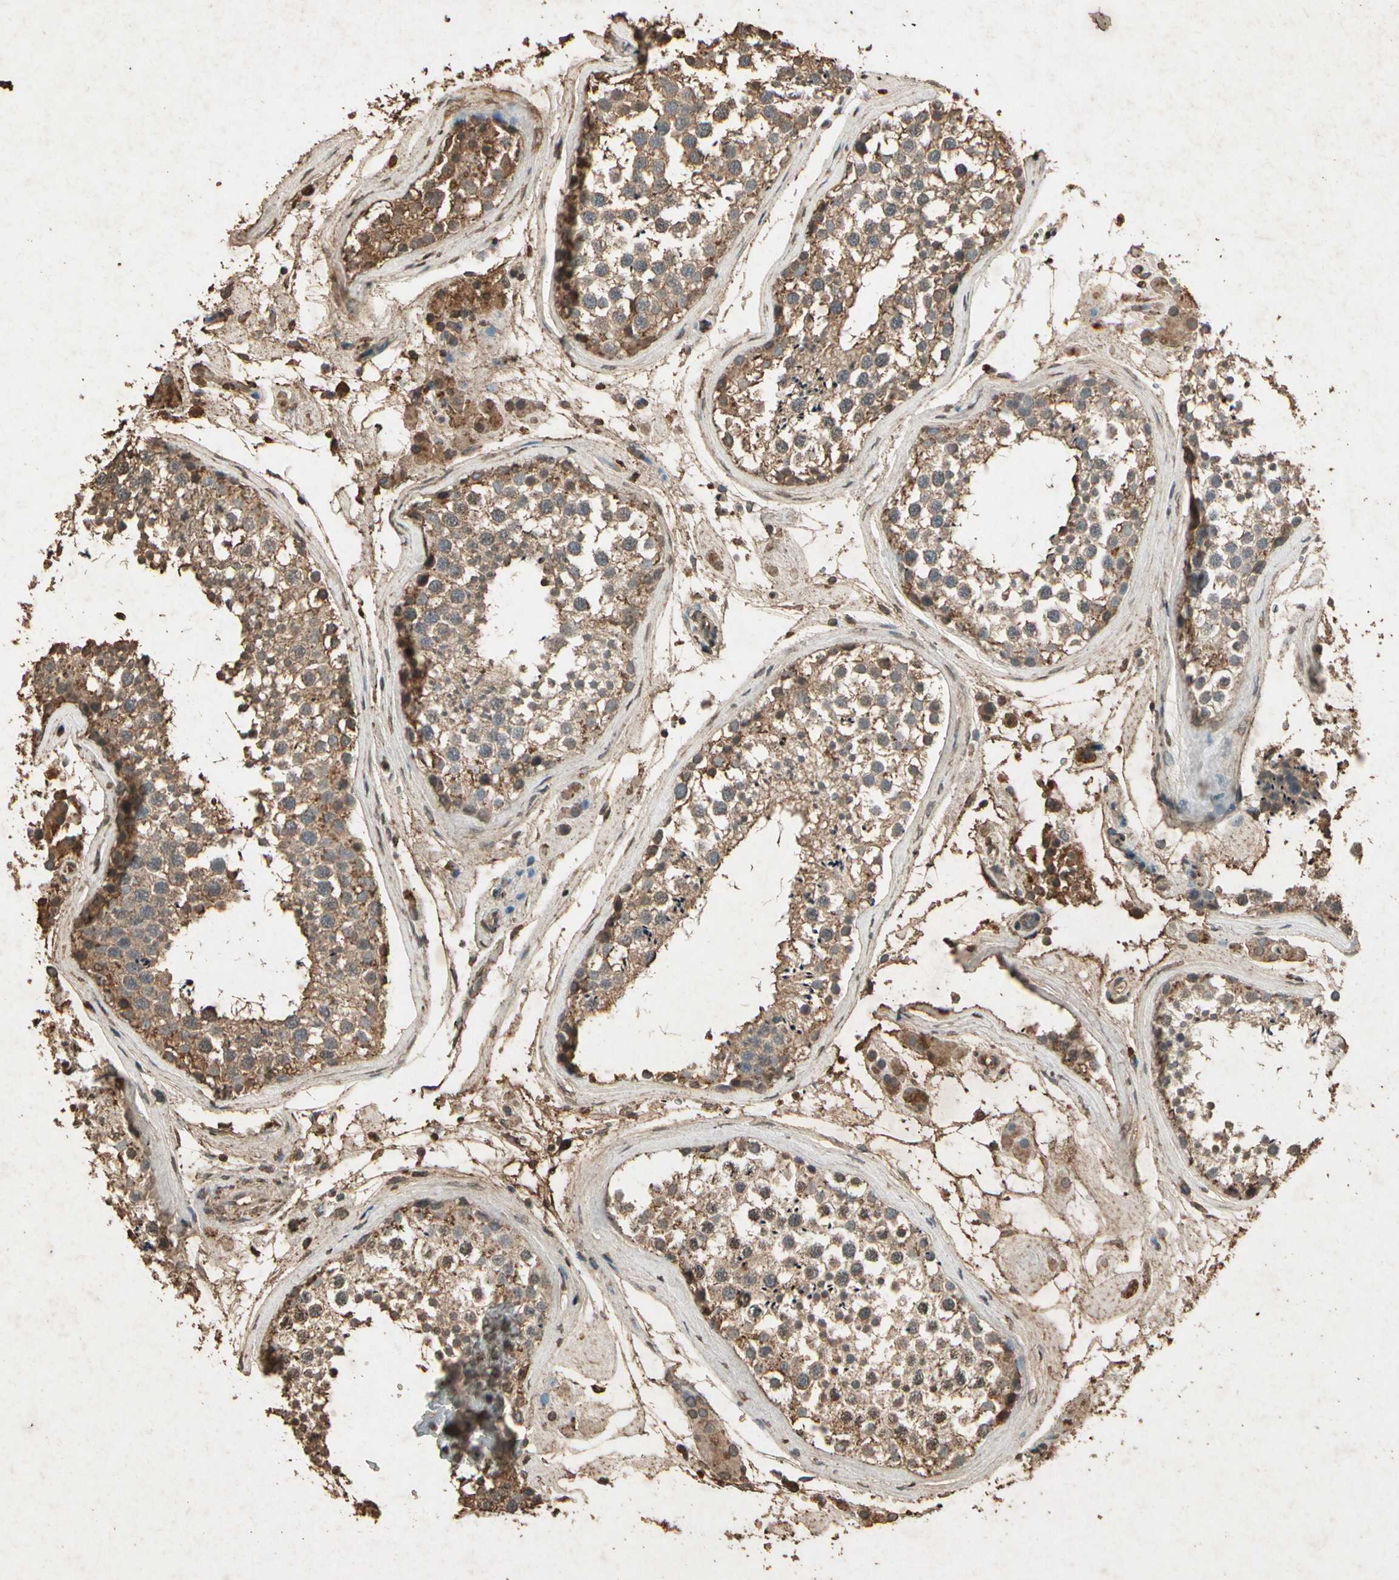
{"staining": {"intensity": "strong", "quantity": ">75%", "location": "cytoplasmic/membranous,nuclear"}, "tissue": "testis", "cell_type": "Cells in seminiferous ducts", "image_type": "normal", "snomed": [{"axis": "morphology", "description": "Normal tissue, NOS"}, {"axis": "topography", "description": "Testis"}], "caption": "Protein positivity by immunohistochemistry (IHC) reveals strong cytoplasmic/membranous,nuclear positivity in approximately >75% of cells in seminiferous ducts in unremarkable testis. The protein of interest is shown in brown color, while the nuclei are stained blue.", "gene": "GC", "patient": {"sex": "male", "age": 46}}